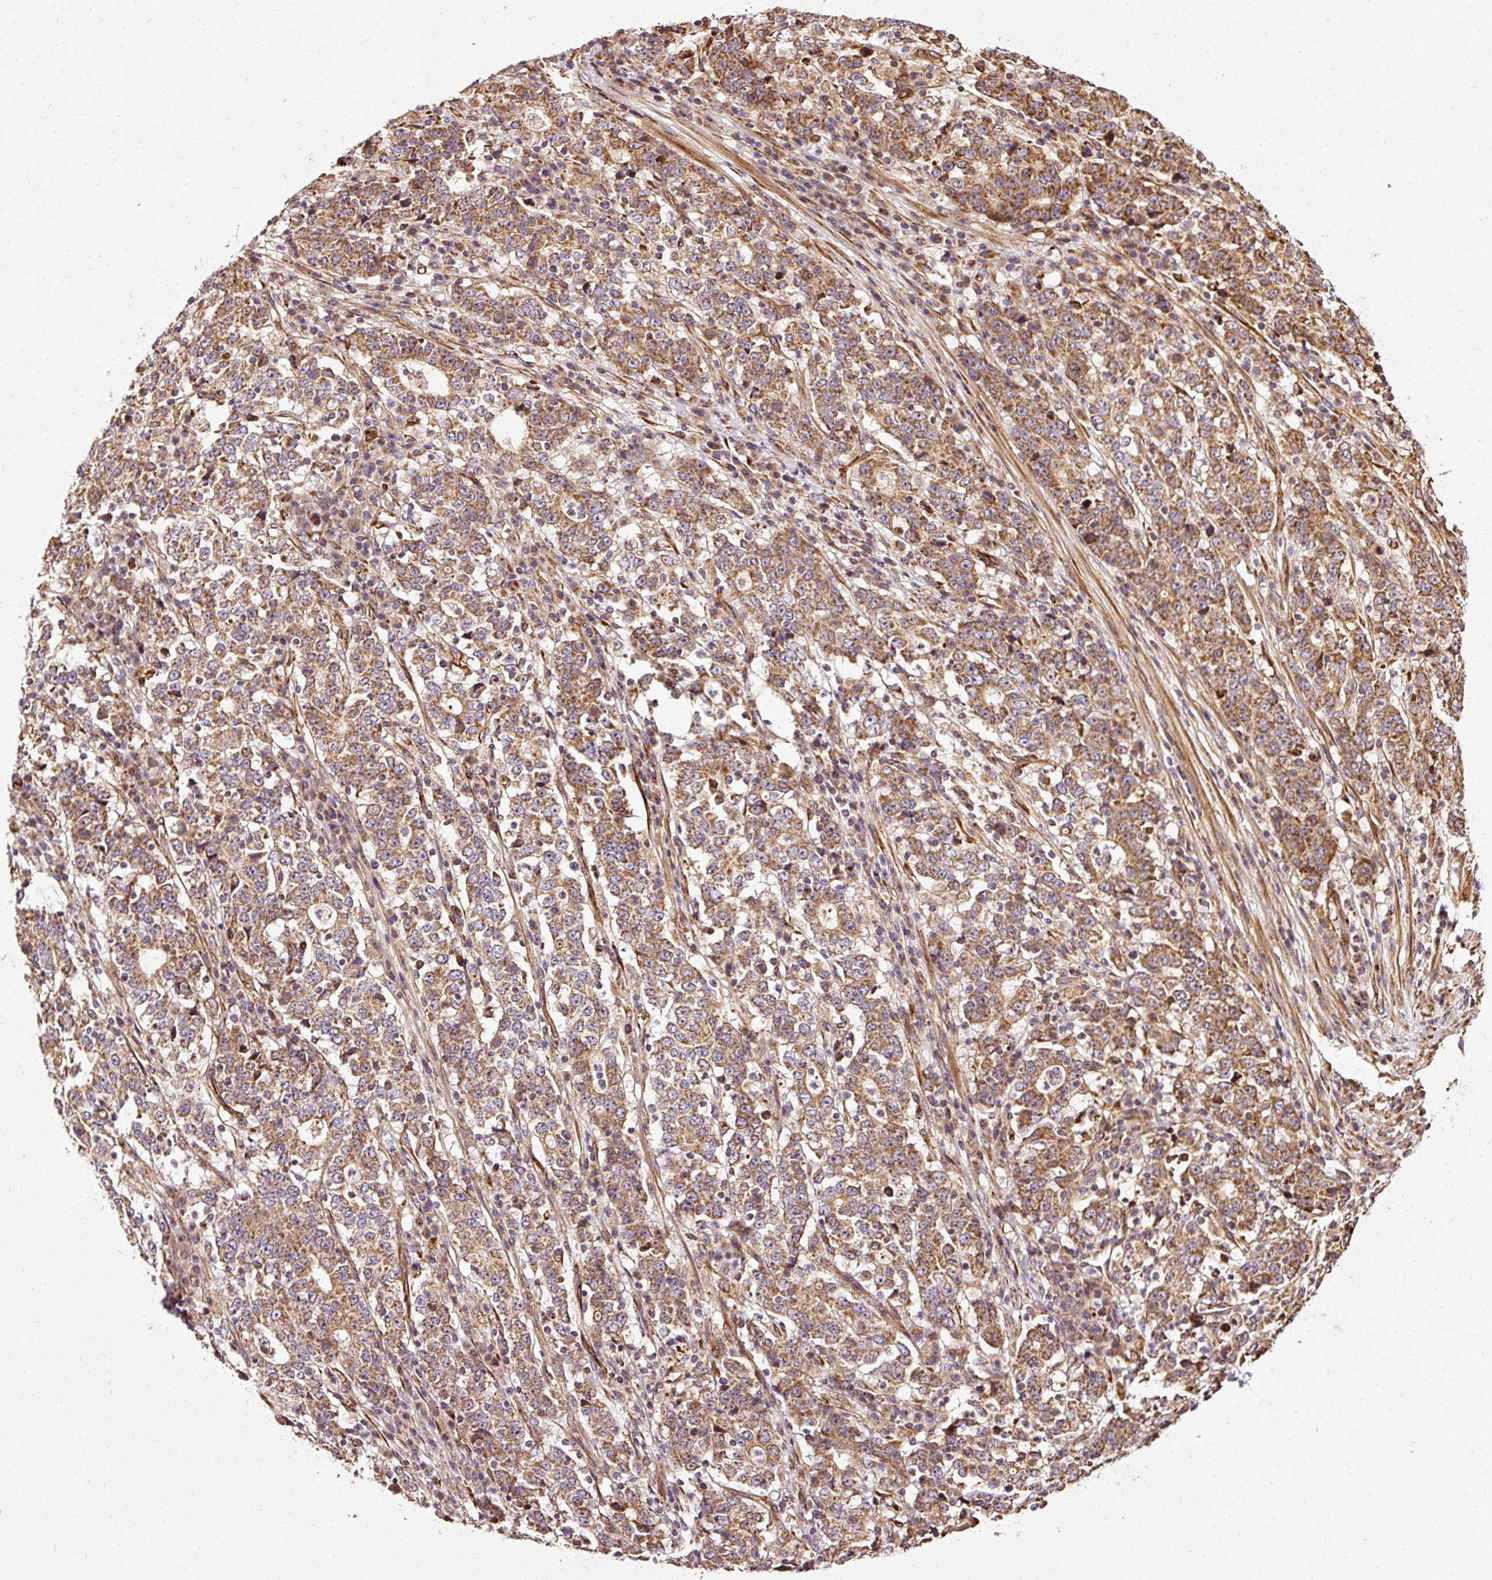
{"staining": {"intensity": "moderate", "quantity": ">75%", "location": "cytoplasmic/membranous"}, "tissue": "stomach cancer", "cell_type": "Tumor cells", "image_type": "cancer", "snomed": [{"axis": "morphology", "description": "Adenocarcinoma, NOS"}, {"axis": "topography", "description": "Stomach"}], "caption": "Moderate cytoplasmic/membranous positivity for a protein is identified in about >75% of tumor cells of stomach cancer (adenocarcinoma) using immunohistochemistry (IHC).", "gene": "ISCU", "patient": {"sex": "male", "age": 59}}